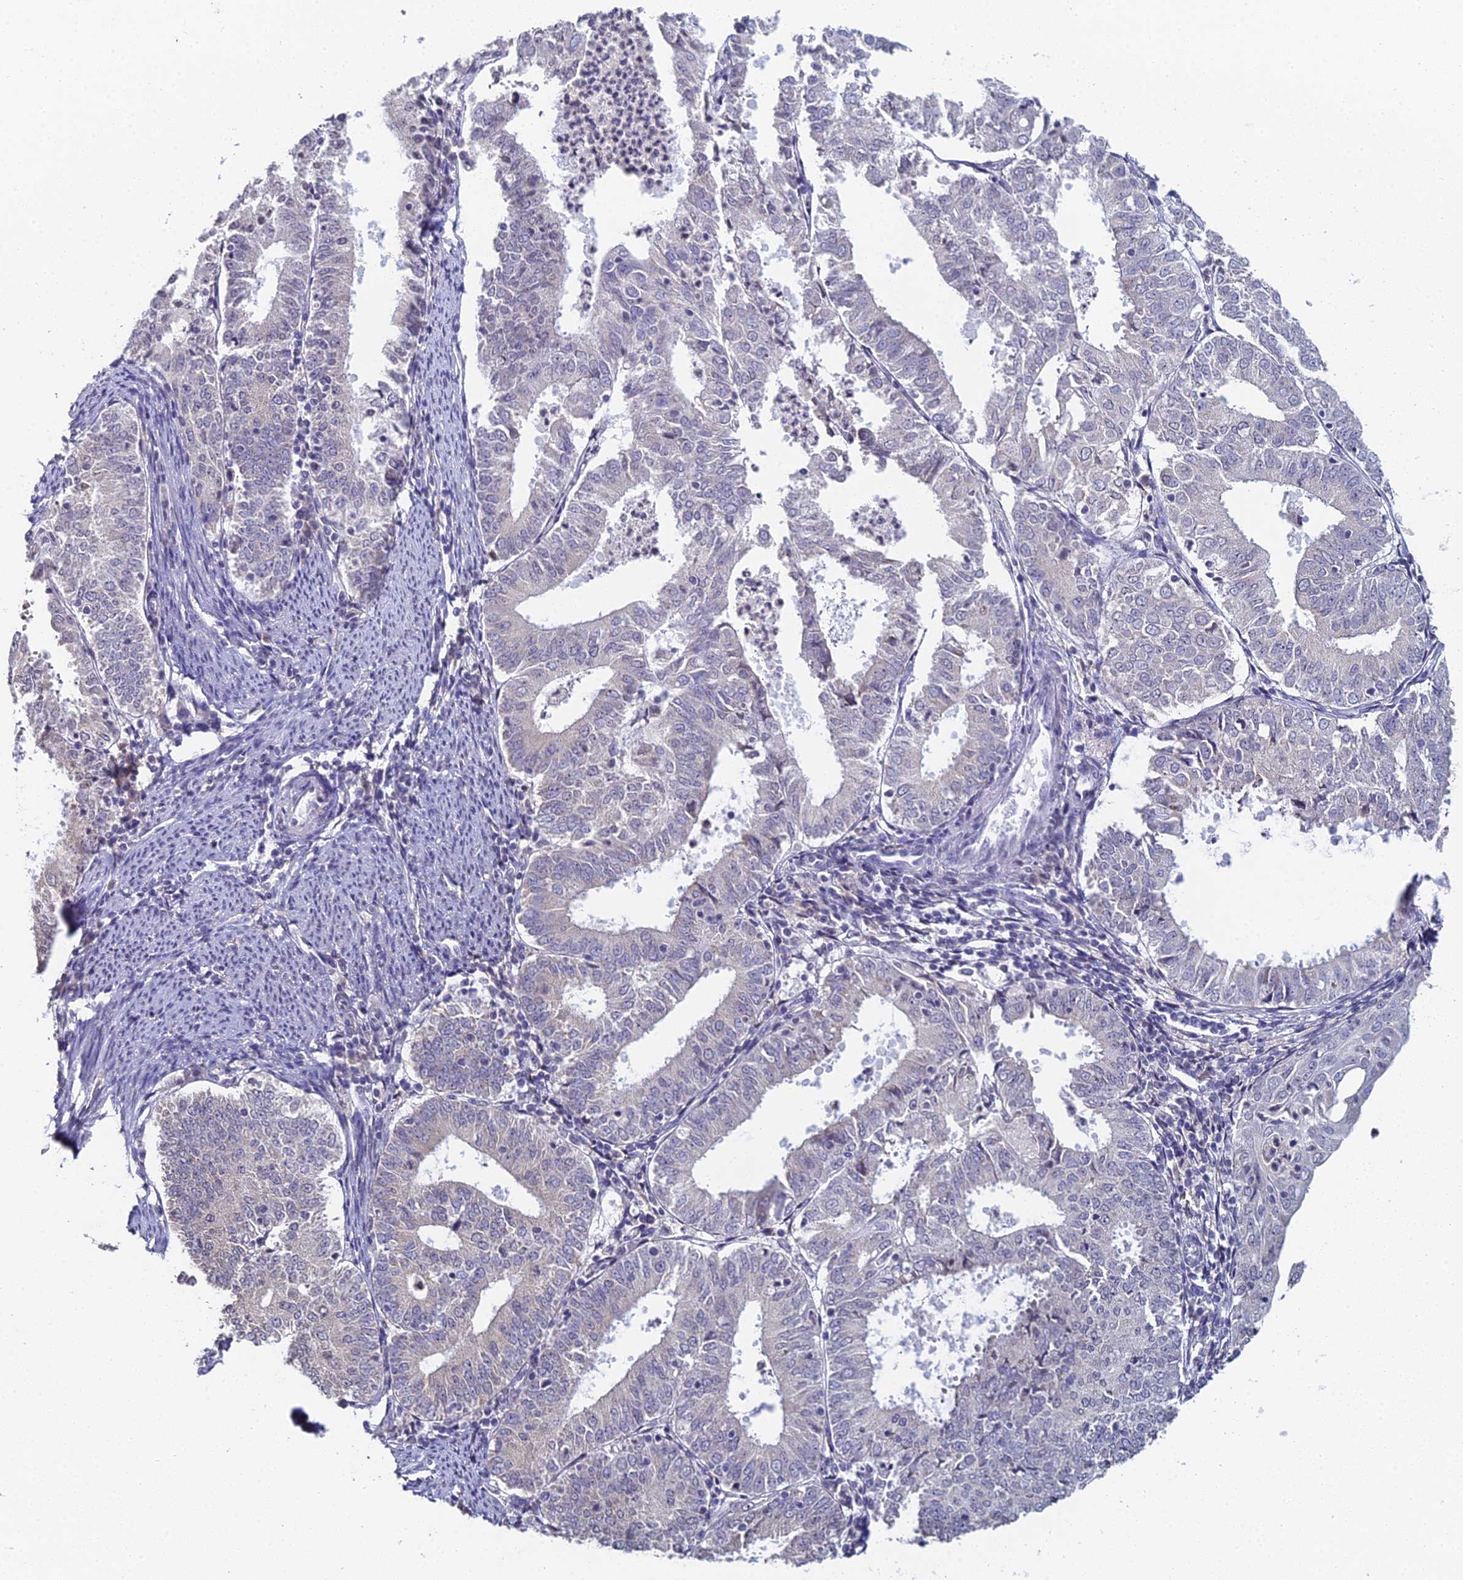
{"staining": {"intensity": "negative", "quantity": "none", "location": "none"}, "tissue": "endometrial cancer", "cell_type": "Tumor cells", "image_type": "cancer", "snomed": [{"axis": "morphology", "description": "Adenocarcinoma, NOS"}, {"axis": "topography", "description": "Endometrium"}], "caption": "Tumor cells are negative for protein expression in human endometrial cancer.", "gene": "PRR22", "patient": {"sex": "female", "age": 57}}